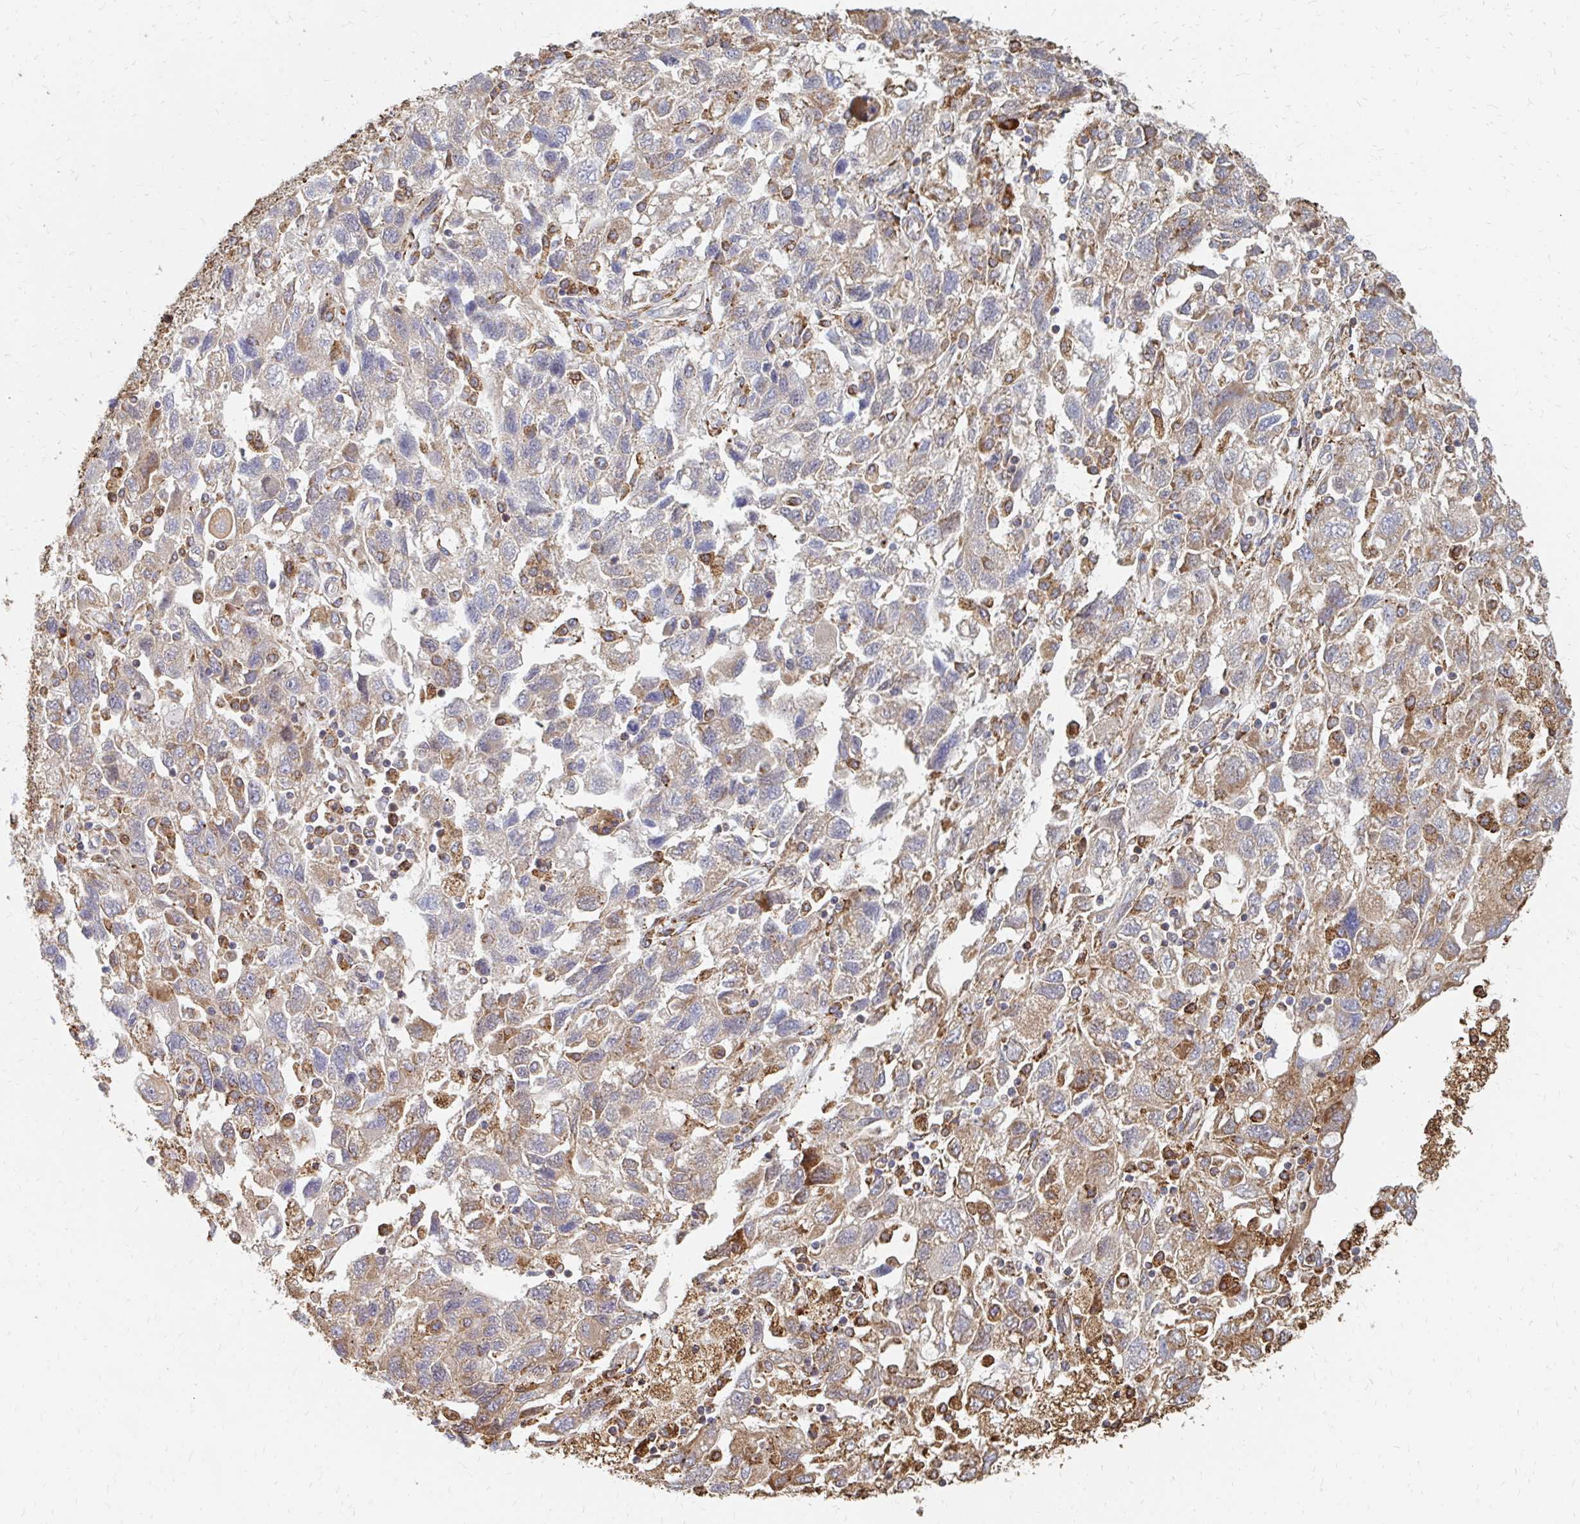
{"staining": {"intensity": "weak", "quantity": "25%-75%", "location": "cytoplasmic/membranous"}, "tissue": "ovarian cancer", "cell_type": "Tumor cells", "image_type": "cancer", "snomed": [{"axis": "morphology", "description": "Carcinoma, NOS"}, {"axis": "morphology", "description": "Cystadenocarcinoma, serous, NOS"}, {"axis": "topography", "description": "Ovary"}], "caption": "Ovarian carcinoma stained with immunohistochemistry demonstrates weak cytoplasmic/membranous staining in about 25%-75% of tumor cells.", "gene": "PPP1R13L", "patient": {"sex": "female", "age": 69}}